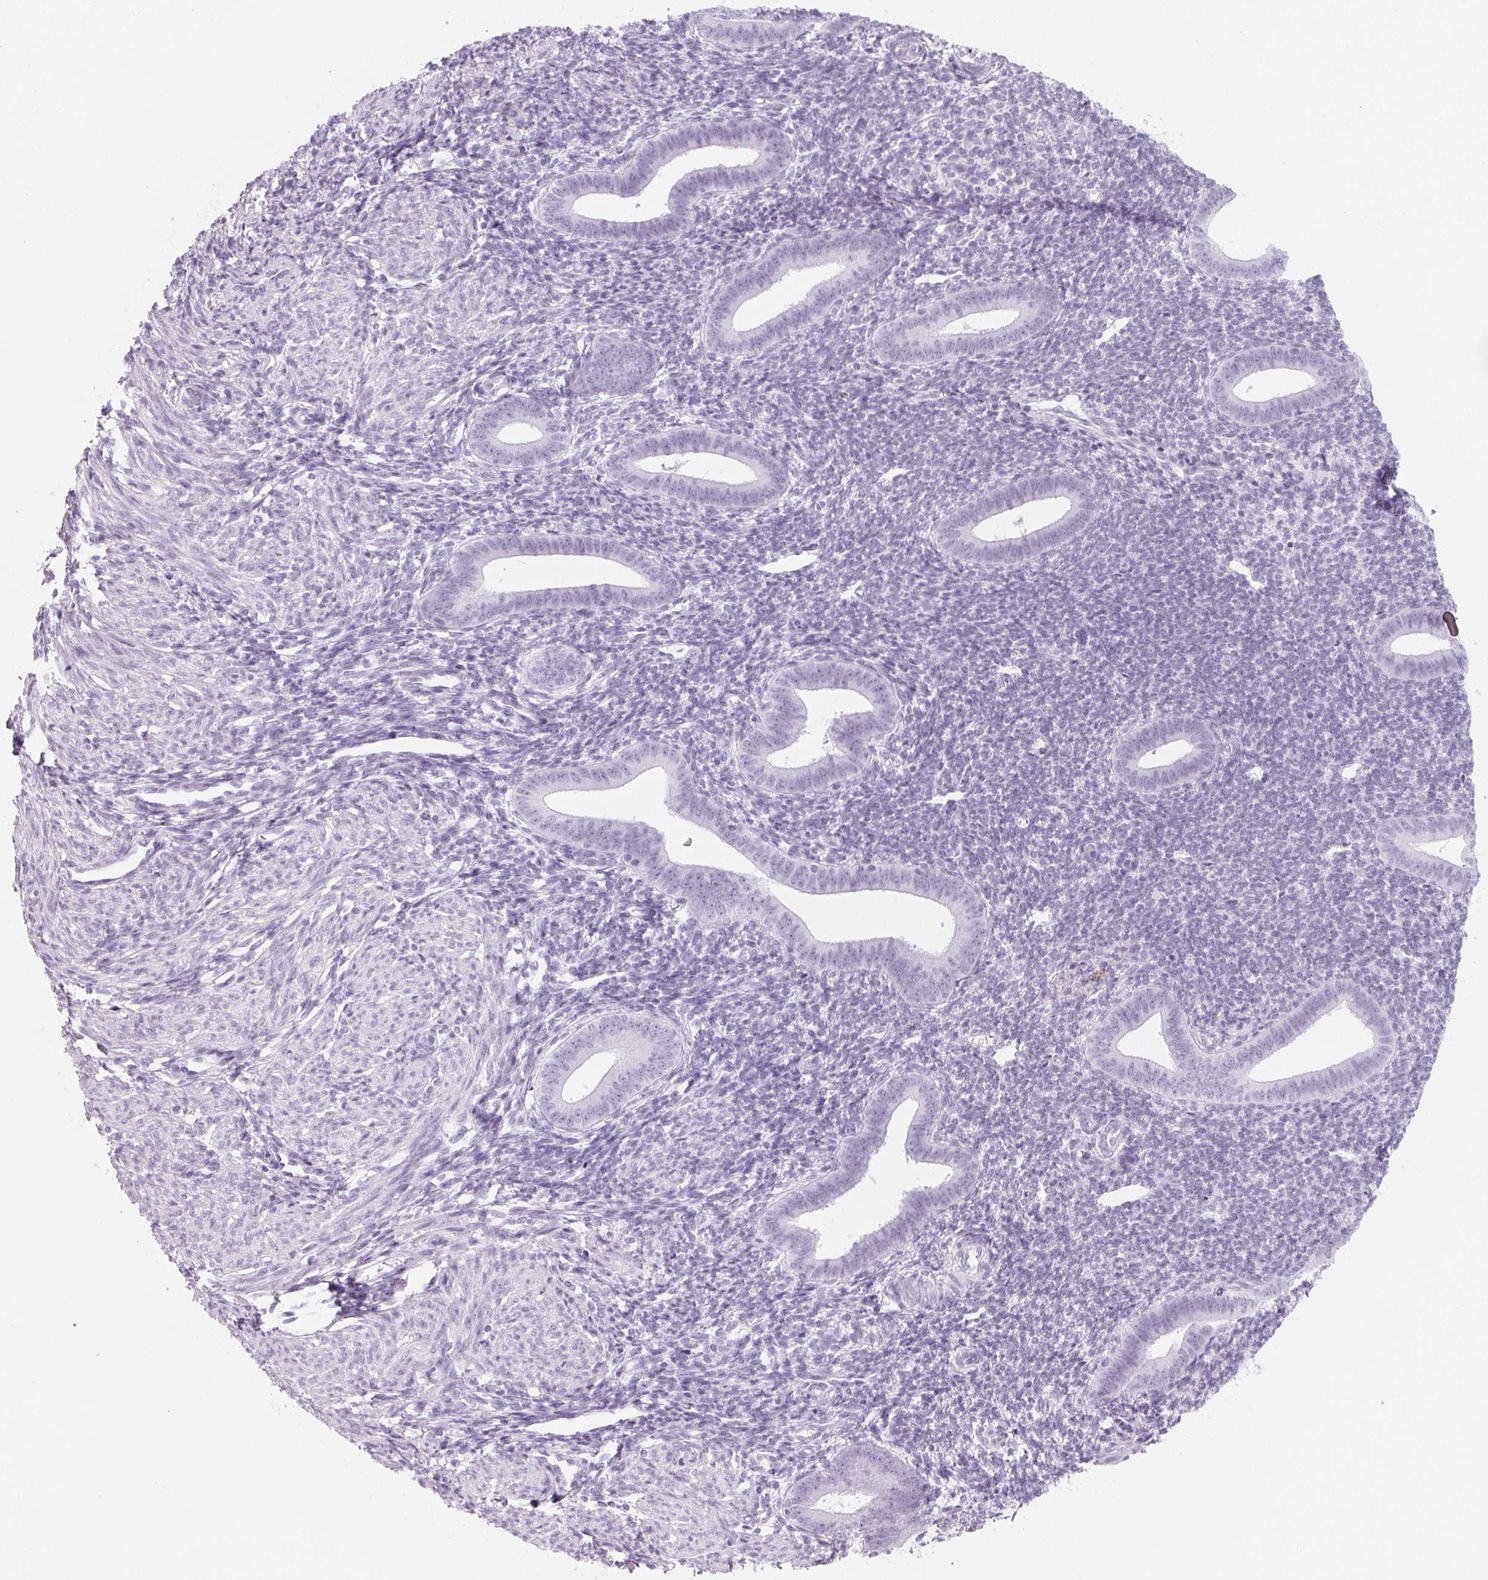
{"staining": {"intensity": "negative", "quantity": "none", "location": "none"}, "tissue": "endometrium", "cell_type": "Cells in endometrial stroma", "image_type": "normal", "snomed": [{"axis": "morphology", "description": "Normal tissue, NOS"}, {"axis": "topography", "description": "Endometrium"}], "caption": "Immunohistochemistry (IHC) micrograph of unremarkable endometrium: endometrium stained with DAB demonstrates no significant protein positivity in cells in endometrial stroma. Nuclei are stained in blue.", "gene": "DNTTIP2", "patient": {"sex": "female", "age": 25}}